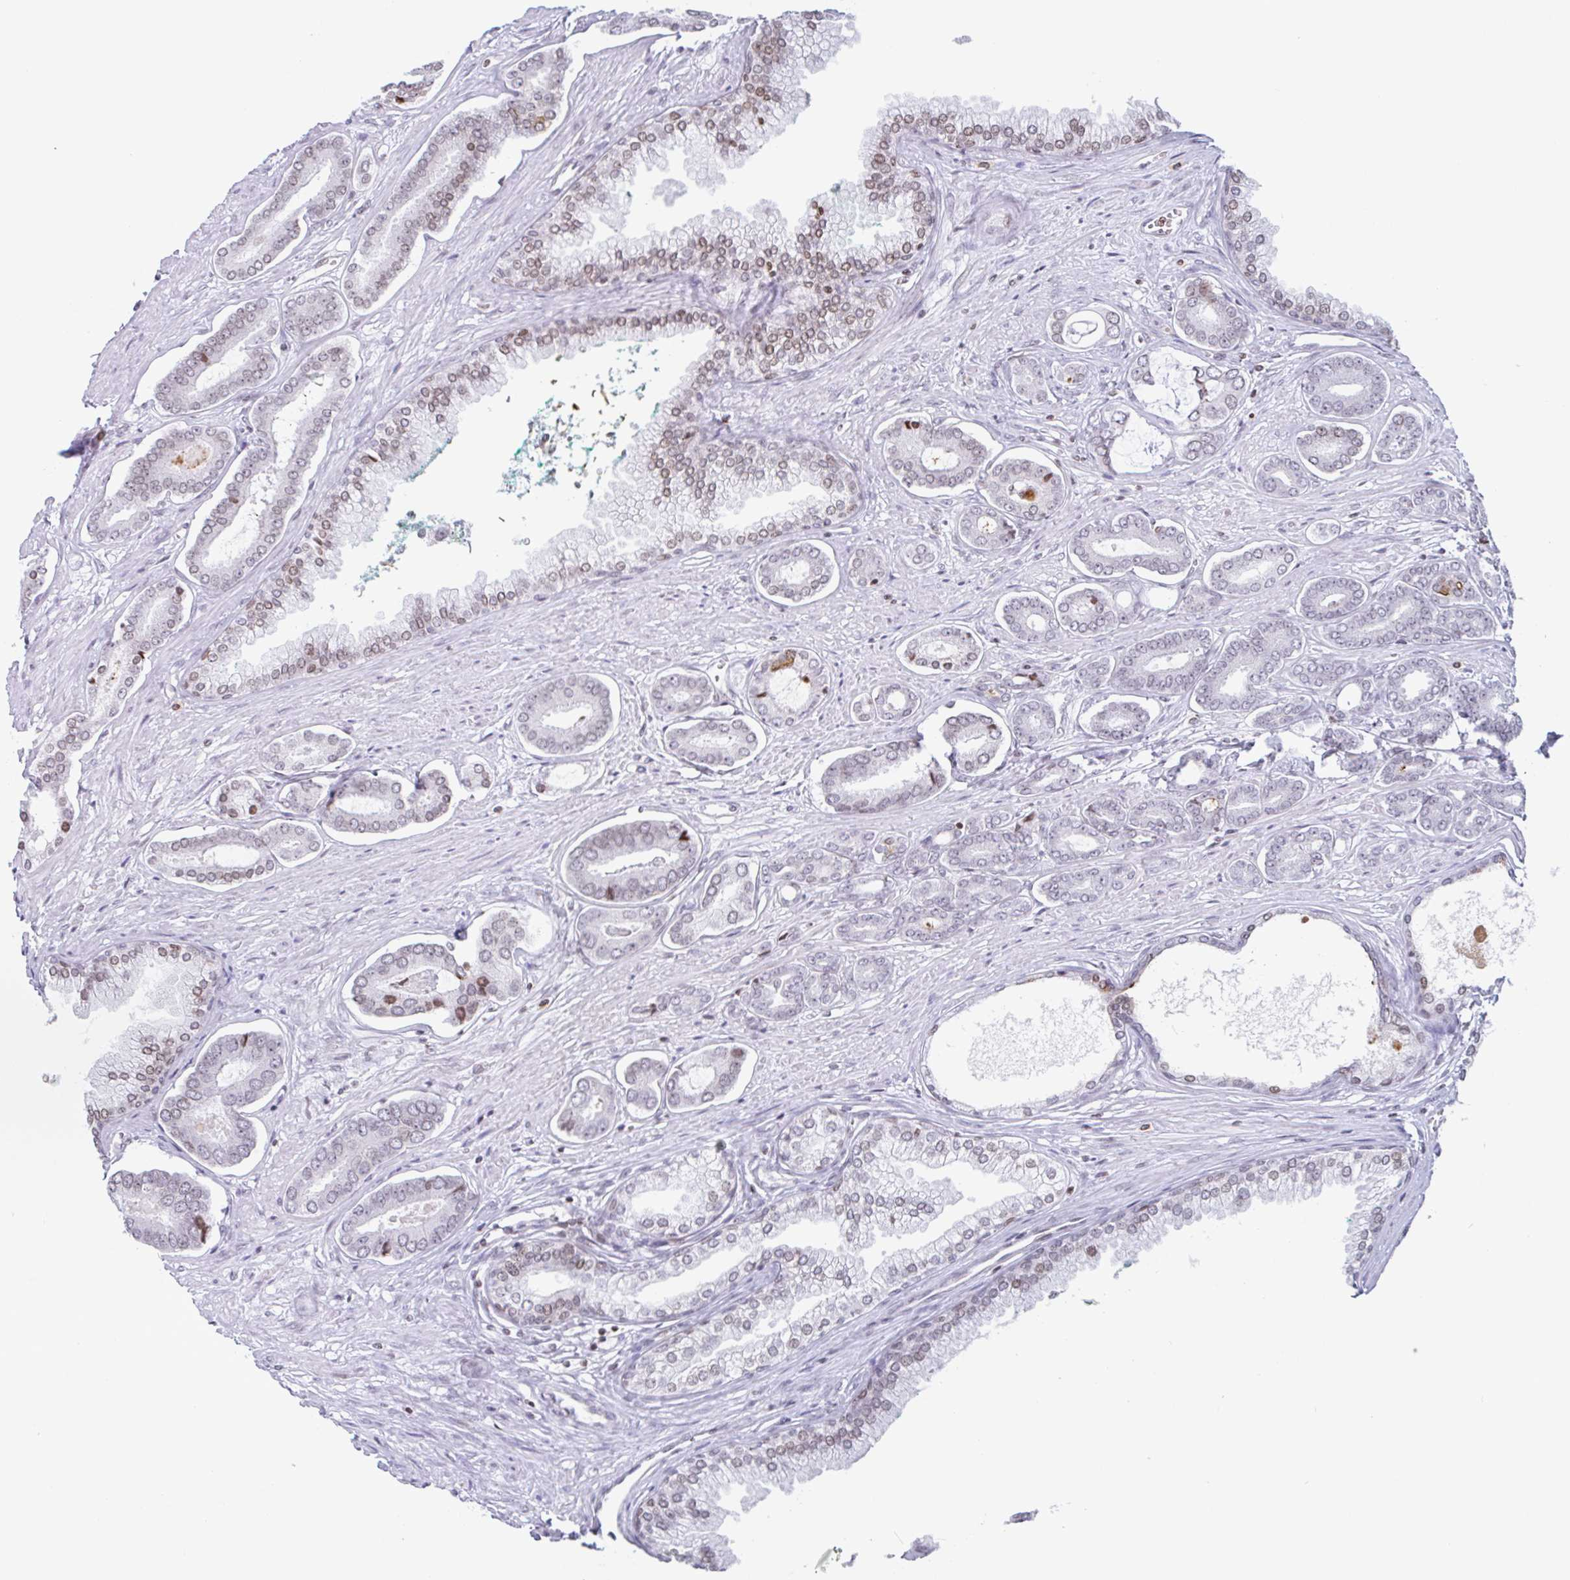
{"staining": {"intensity": "weak", "quantity": "25%-75%", "location": "nuclear"}, "tissue": "prostate cancer", "cell_type": "Tumor cells", "image_type": "cancer", "snomed": [{"axis": "morphology", "description": "Adenocarcinoma, NOS"}, {"axis": "topography", "description": "Prostate and seminal vesicle, NOS"}], "caption": "Protein staining of adenocarcinoma (prostate) tissue reveals weak nuclear staining in approximately 25%-75% of tumor cells.", "gene": "NOL6", "patient": {"sex": "male", "age": 76}}